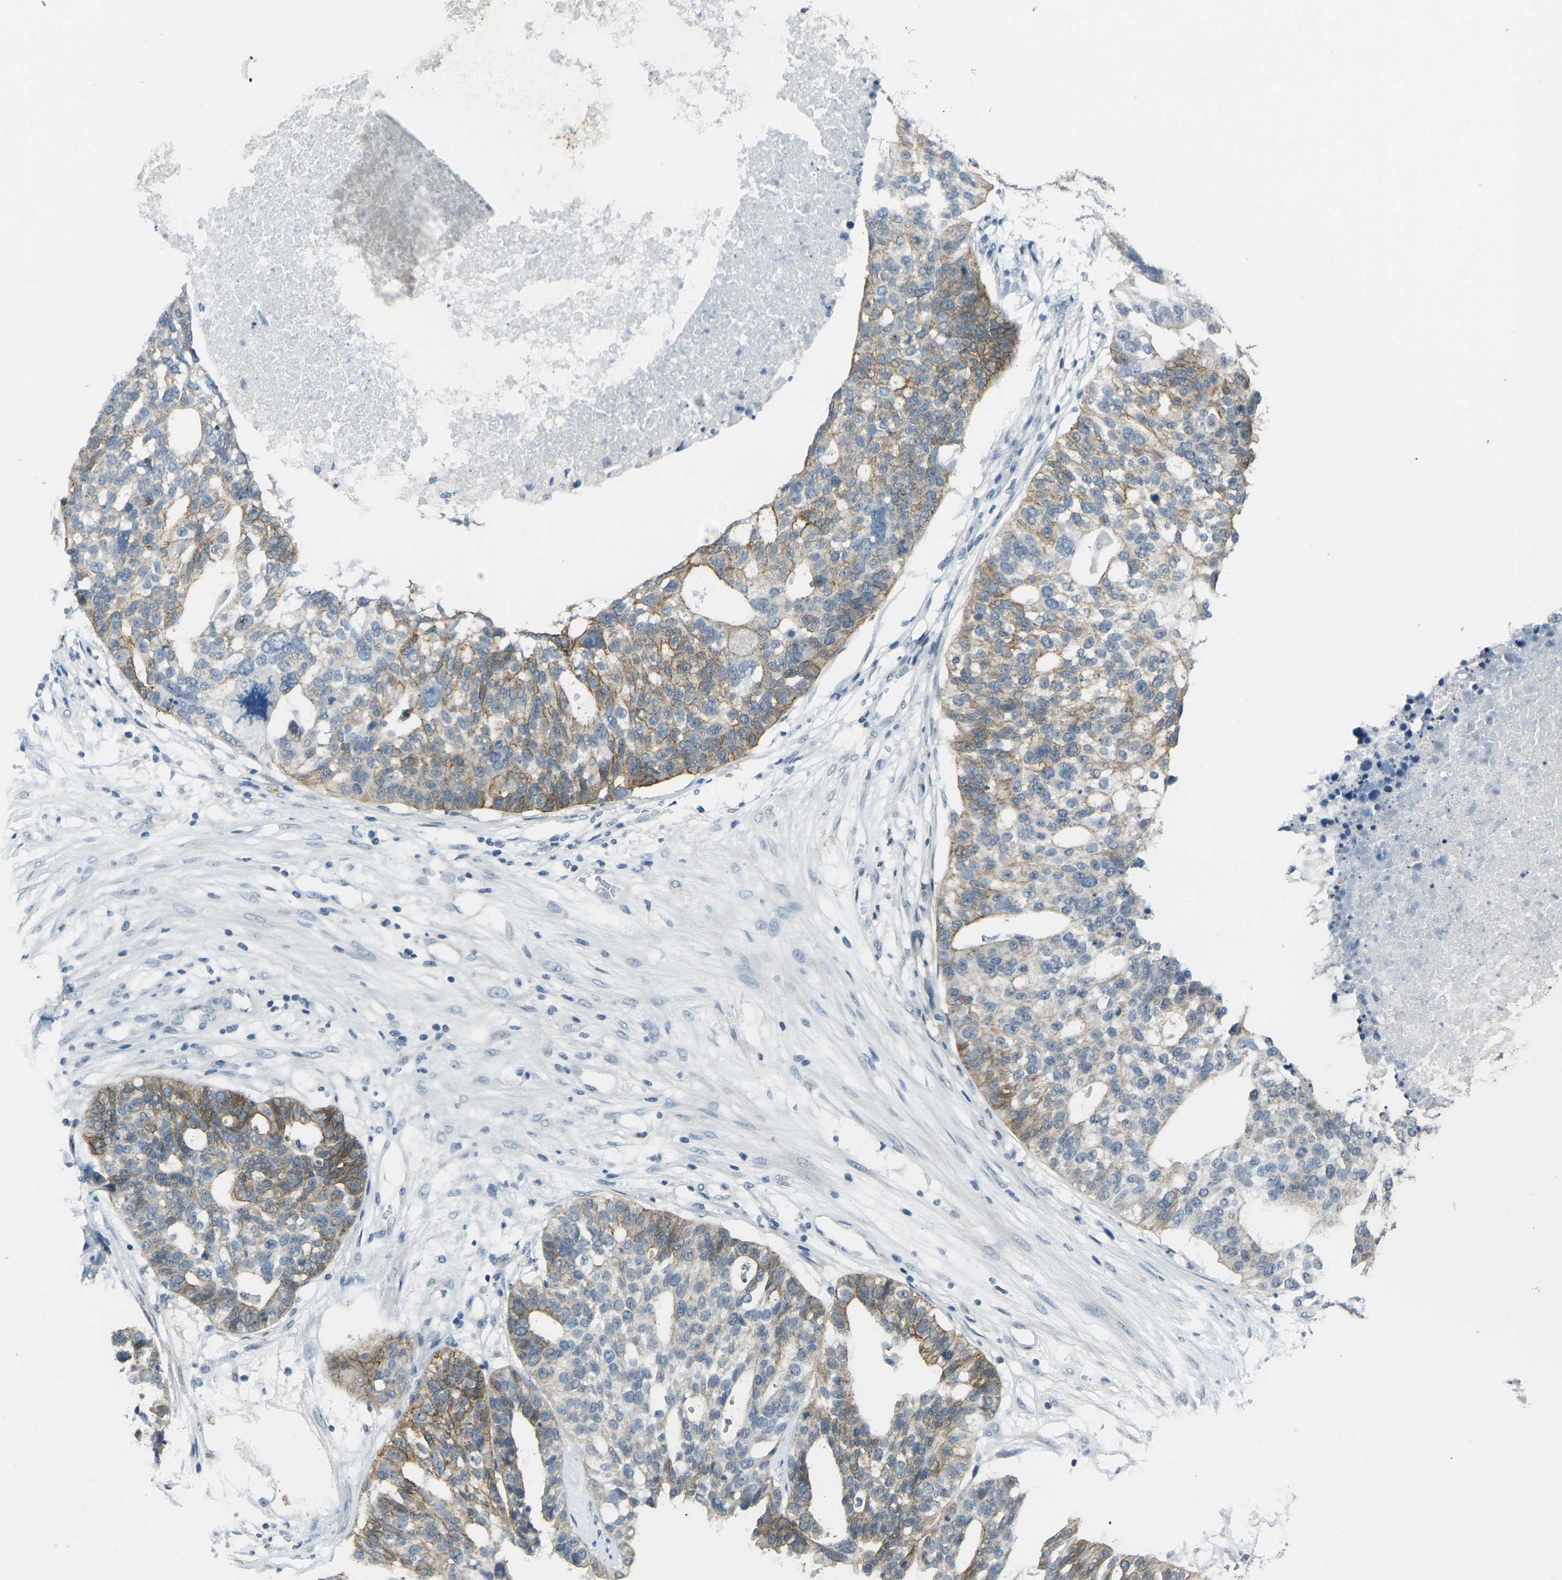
{"staining": {"intensity": "moderate", "quantity": ">75%", "location": "cytoplasmic/membranous"}, "tissue": "ovarian cancer", "cell_type": "Tumor cells", "image_type": "cancer", "snomed": [{"axis": "morphology", "description": "Cystadenocarcinoma, serous, NOS"}, {"axis": "topography", "description": "Ovary"}], "caption": "Human serous cystadenocarcinoma (ovarian) stained with a protein marker demonstrates moderate staining in tumor cells.", "gene": "SPTBN2", "patient": {"sex": "female", "age": 59}}